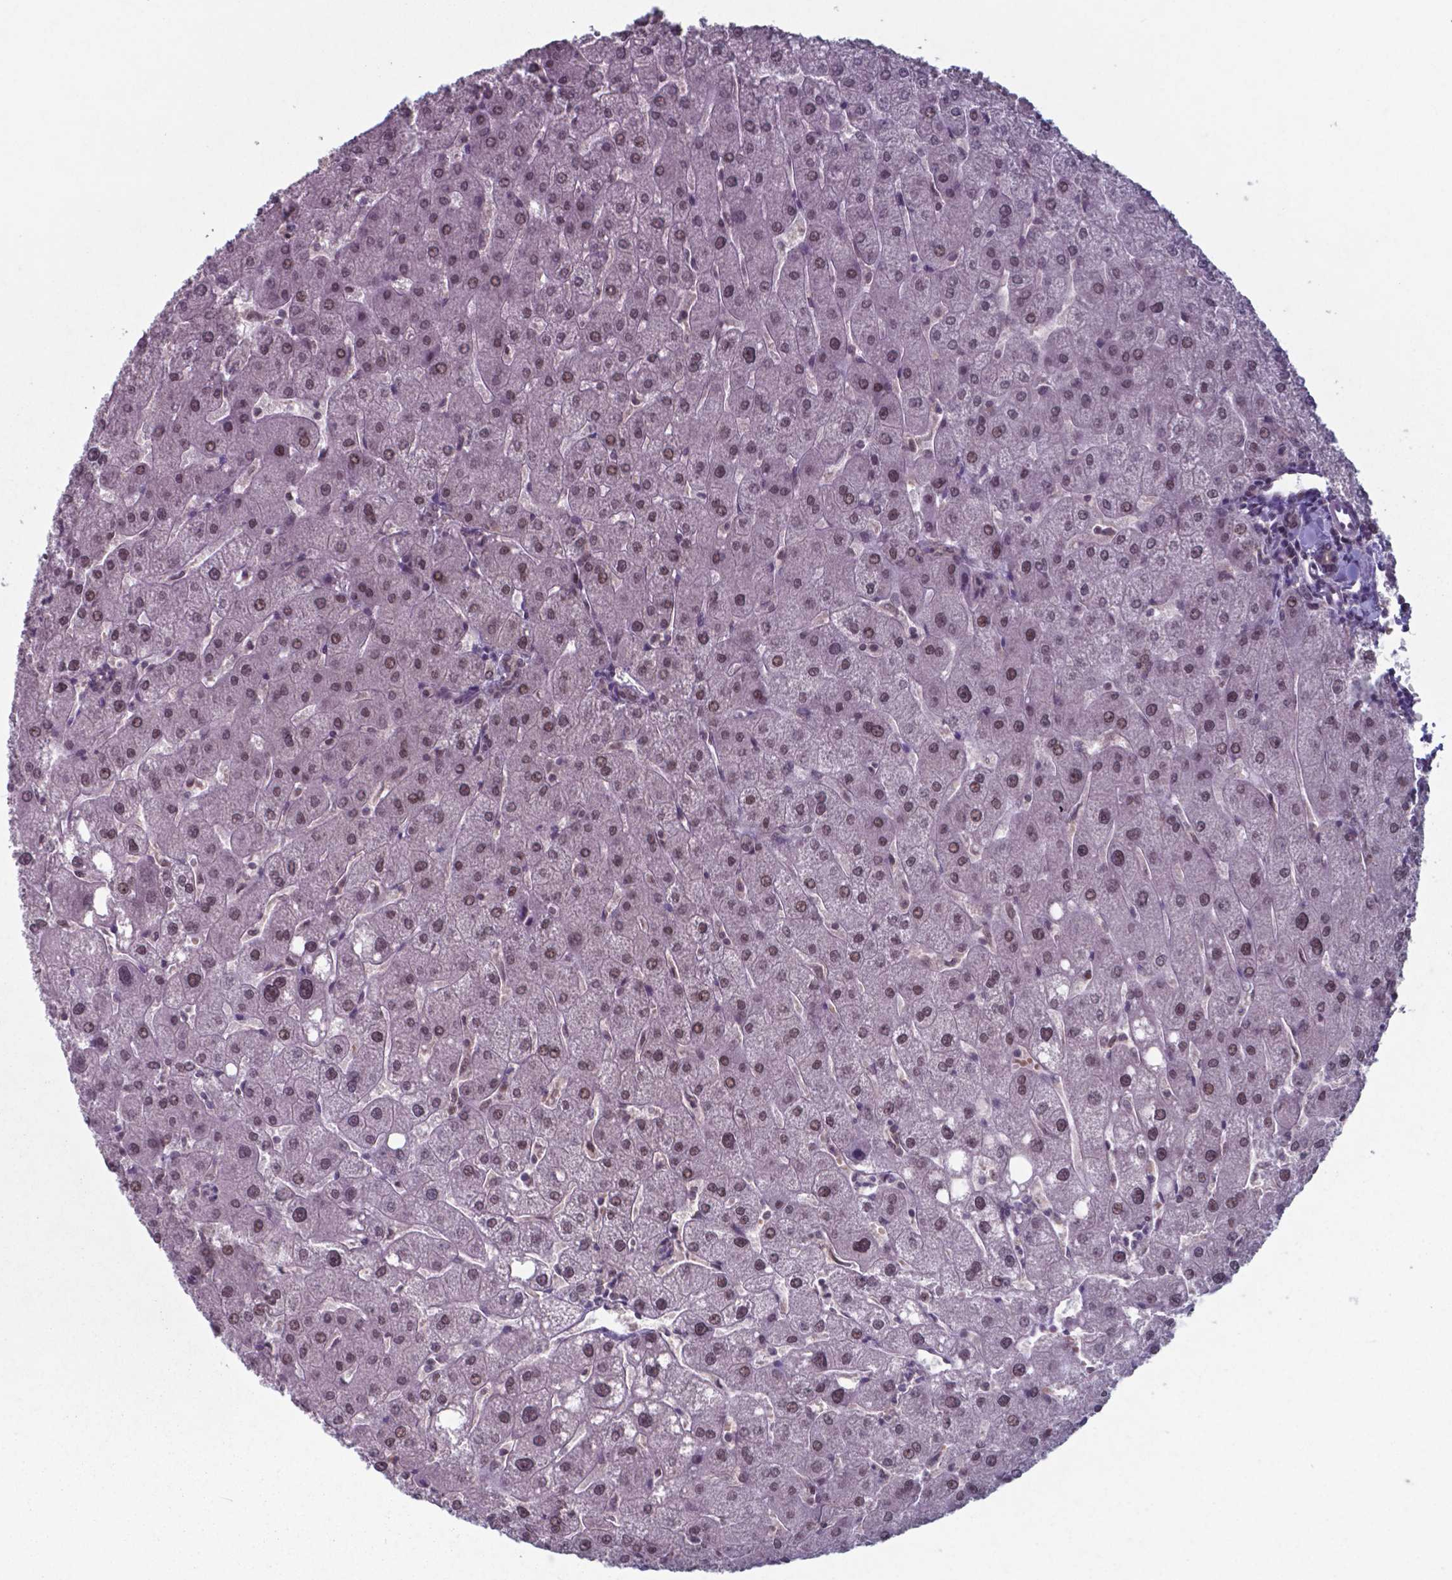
{"staining": {"intensity": "moderate", "quantity": ">75%", "location": "nuclear"}, "tissue": "liver", "cell_type": "Cholangiocytes", "image_type": "normal", "snomed": [{"axis": "morphology", "description": "Normal tissue, NOS"}, {"axis": "topography", "description": "Liver"}], "caption": "Cholangiocytes display medium levels of moderate nuclear positivity in approximately >75% of cells in normal liver.", "gene": "UBA1", "patient": {"sex": "male", "age": 67}}